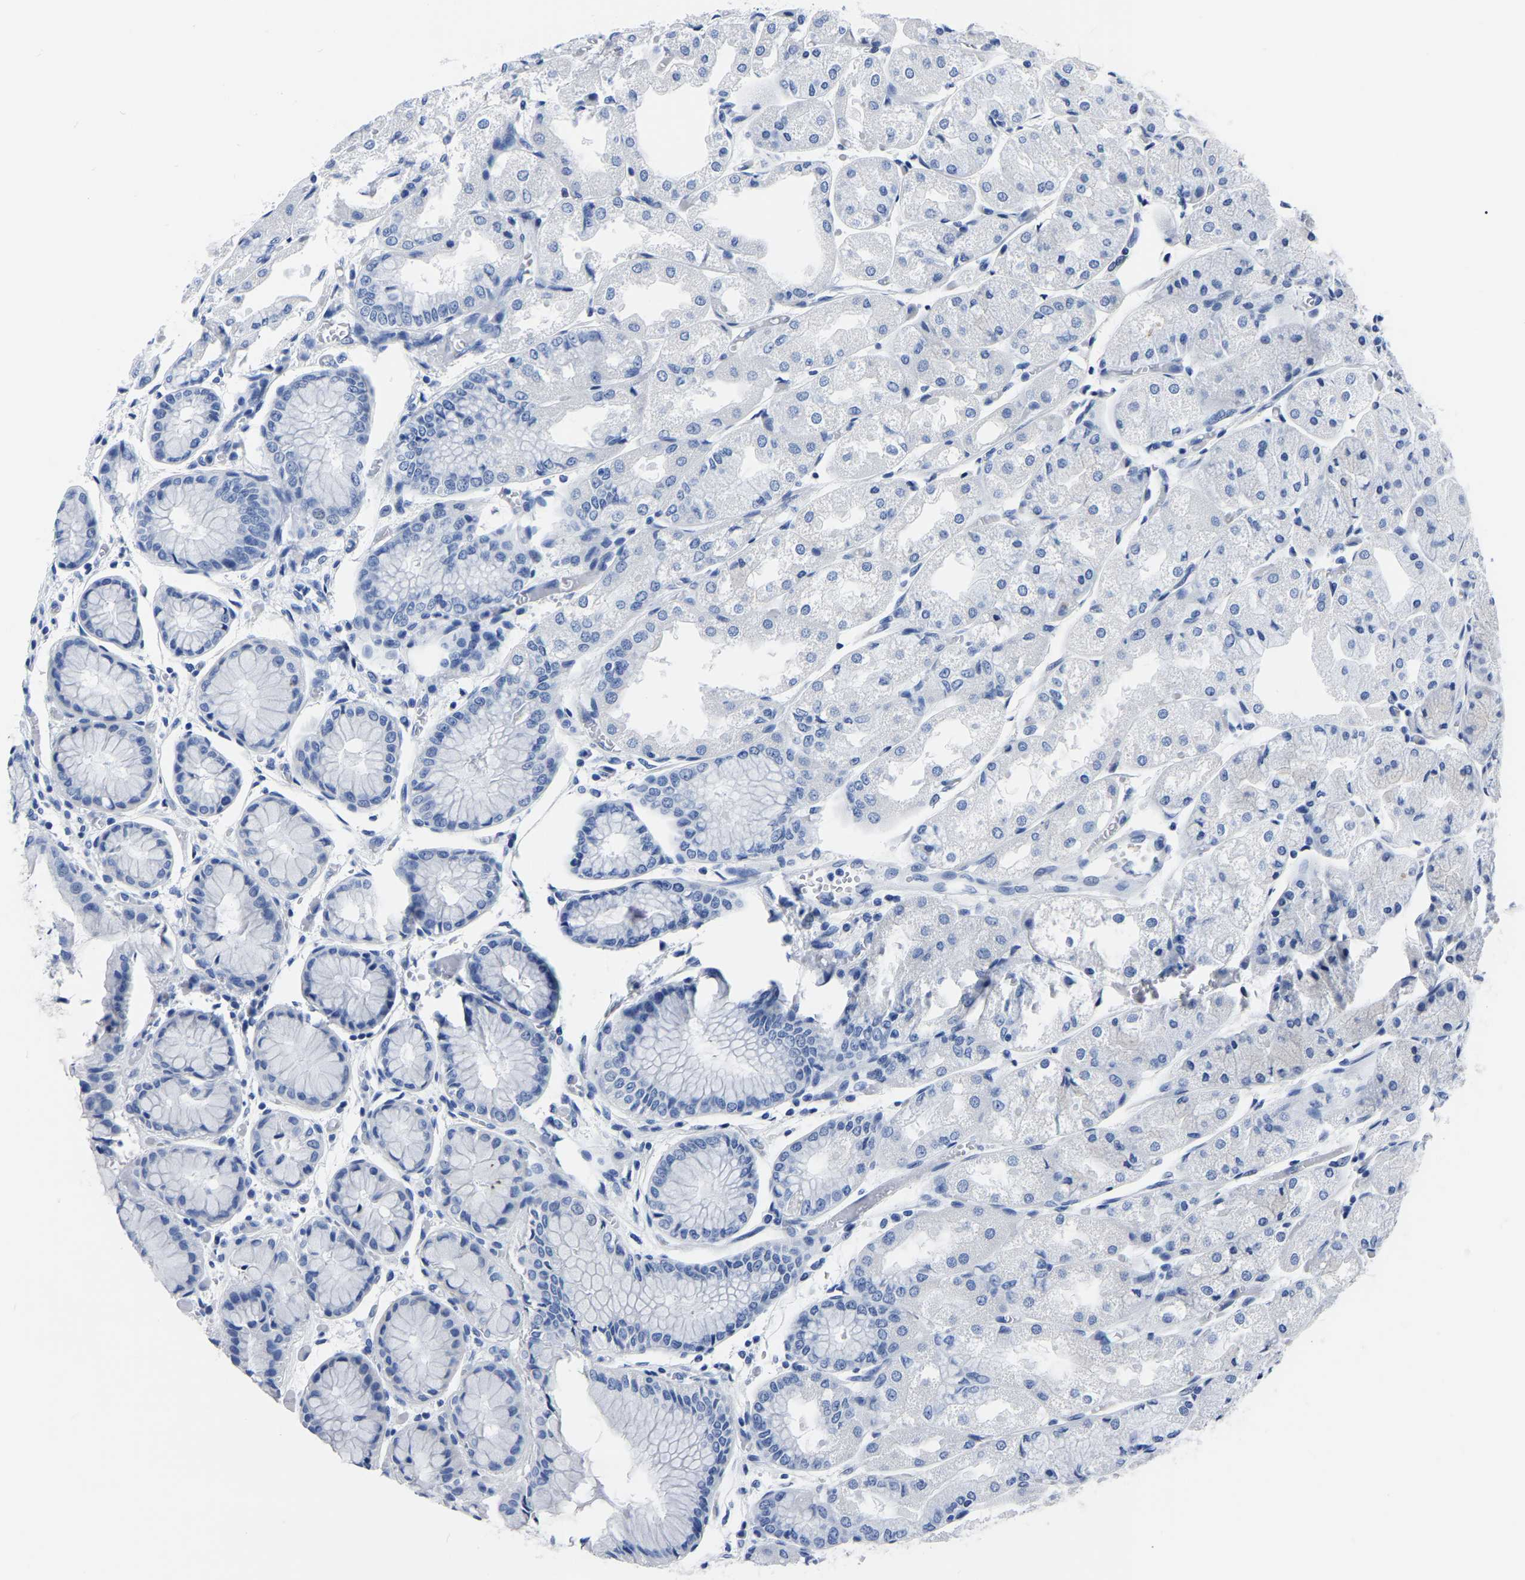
{"staining": {"intensity": "negative", "quantity": "none", "location": "none"}, "tissue": "stomach", "cell_type": "Glandular cells", "image_type": "normal", "snomed": [{"axis": "morphology", "description": "Normal tissue, NOS"}, {"axis": "topography", "description": "Stomach, upper"}], "caption": "Protein analysis of normal stomach displays no significant expression in glandular cells.", "gene": "IMPG2", "patient": {"sex": "male", "age": 72}}